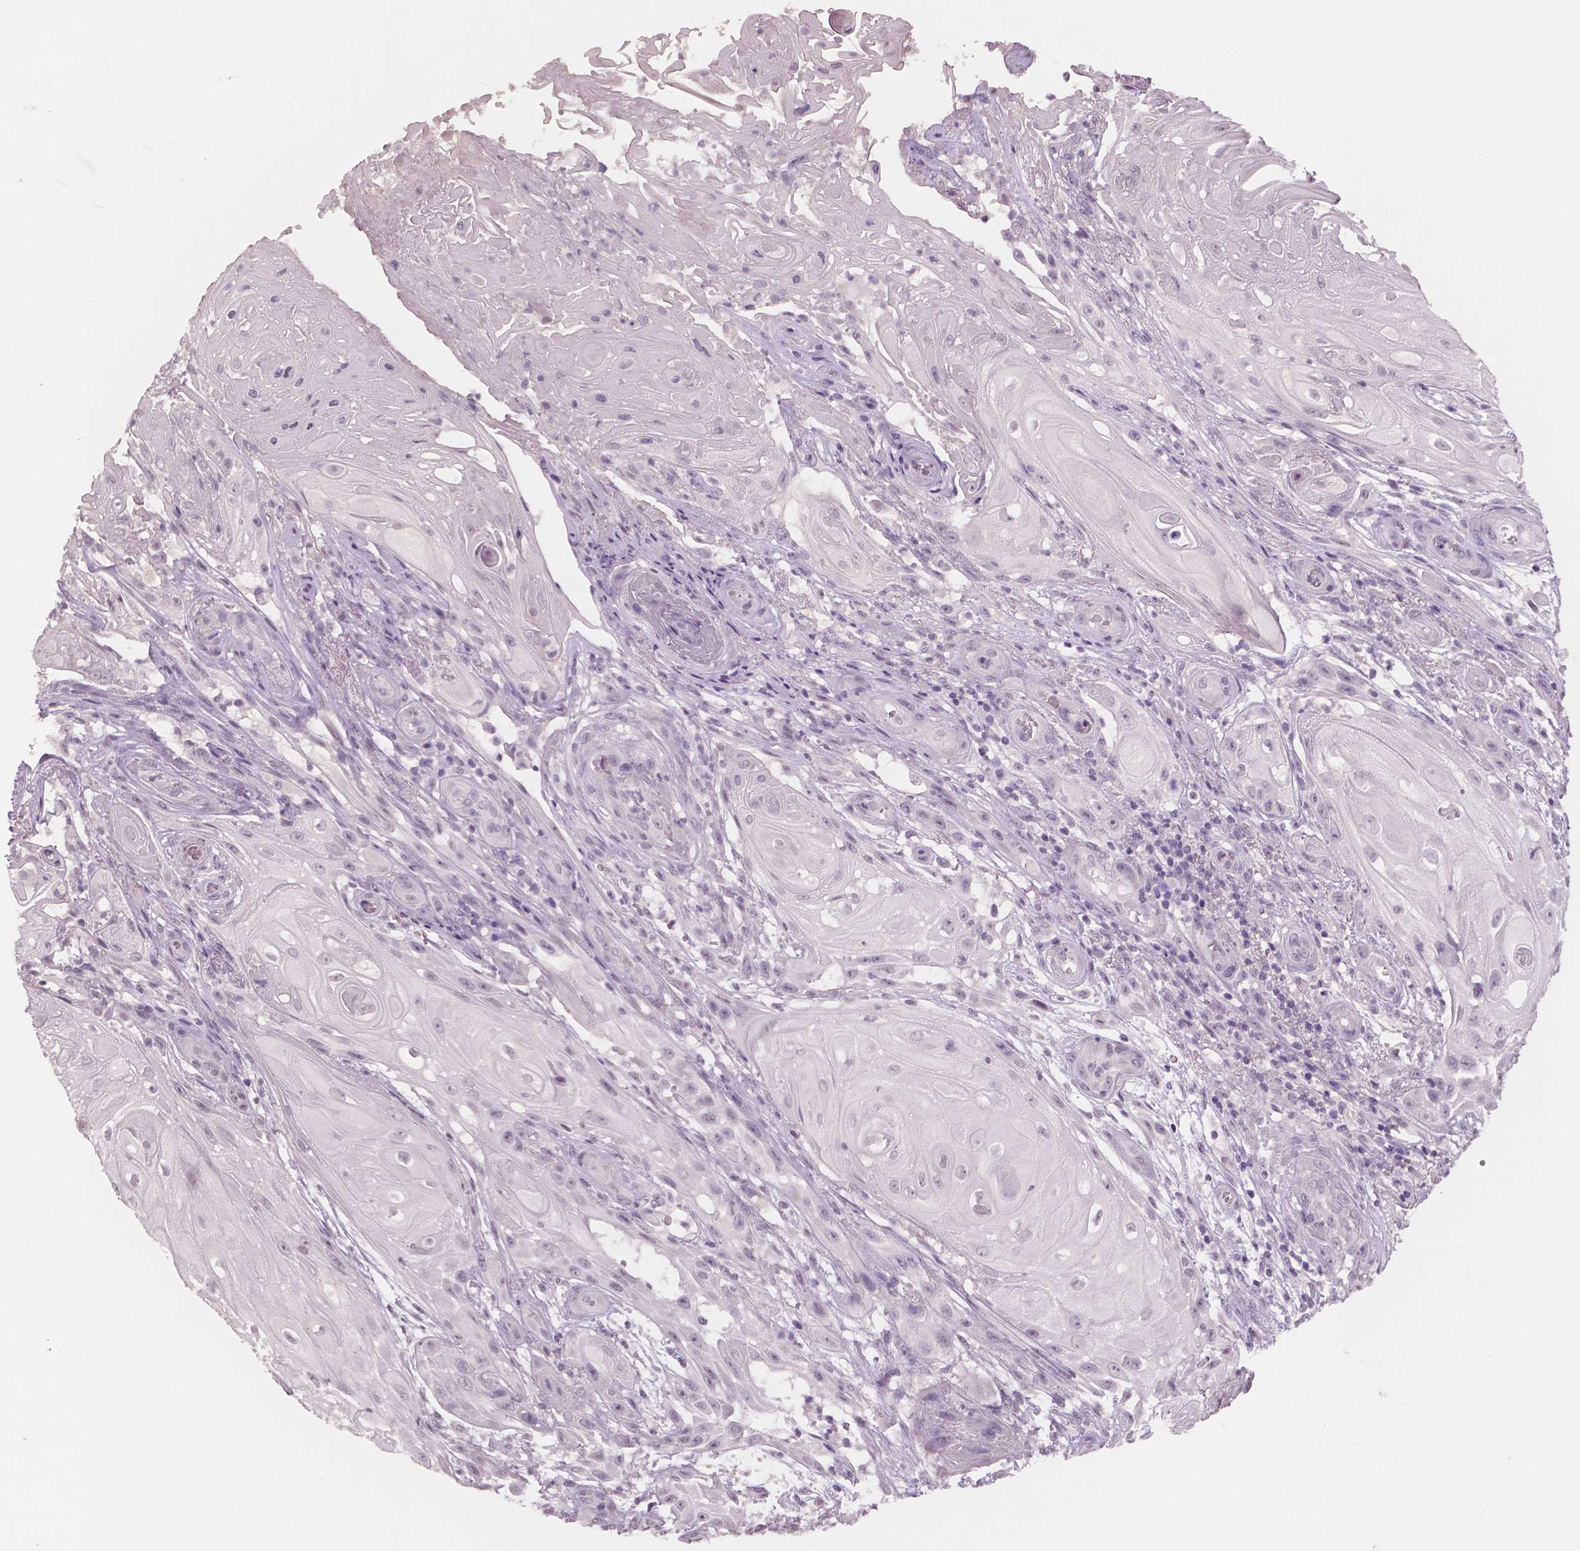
{"staining": {"intensity": "negative", "quantity": "none", "location": "none"}, "tissue": "skin cancer", "cell_type": "Tumor cells", "image_type": "cancer", "snomed": [{"axis": "morphology", "description": "Squamous cell carcinoma, NOS"}, {"axis": "topography", "description": "Skin"}], "caption": "DAB (3,3'-diaminobenzidine) immunohistochemical staining of skin squamous cell carcinoma reveals no significant positivity in tumor cells. (DAB immunohistochemistry visualized using brightfield microscopy, high magnification).", "gene": "NECAB1", "patient": {"sex": "male", "age": 62}}